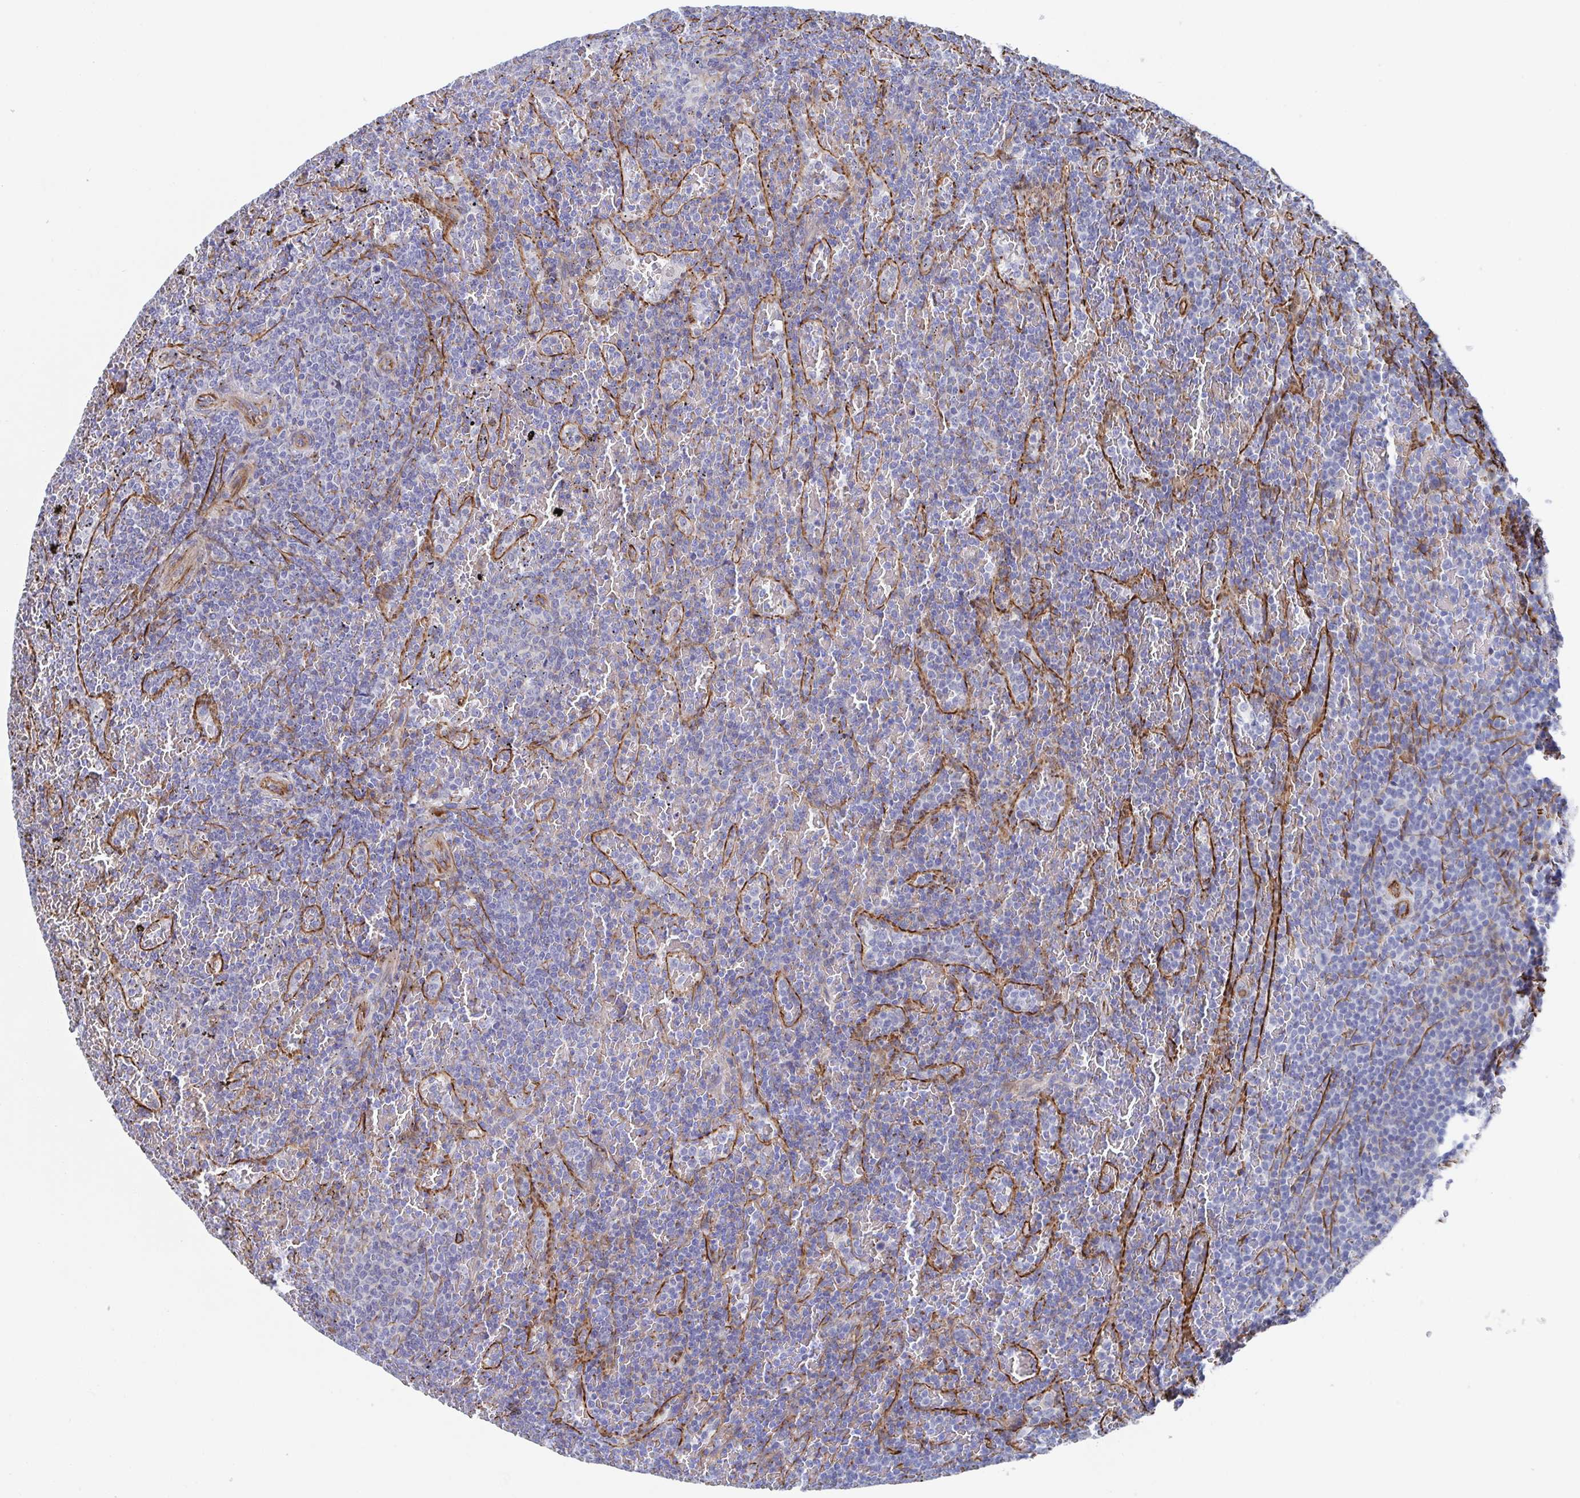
{"staining": {"intensity": "negative", "quantity": "none", "location": "none"}, "tissue": "lymphoma", "cell_type": "Tumor cells", "image_type": "cancer", "snomed": [{"axis": "morphology", "description": "Malignant lymphoma, non-Hodgkin's type, Low grade"}, {"axis": "topography", "description": "Spleen"}], "caption": "Immunohistochemistry (IHC) histopathology image of neoplastic tissue: low-grade malignant lymphoma, non-Hodgkin's type stained with DAB (3,3'-diaminobenzidine) exhibits no significant protein expression in tumor cells. Brightfield microscopy of IHC stained with DAB (3,3'-diaminobenzidine) (brown) and hematoxylin (blue), captured at high magnification.", "gene": "KLC3", "patient": {"sex": "female", "age": 77}}